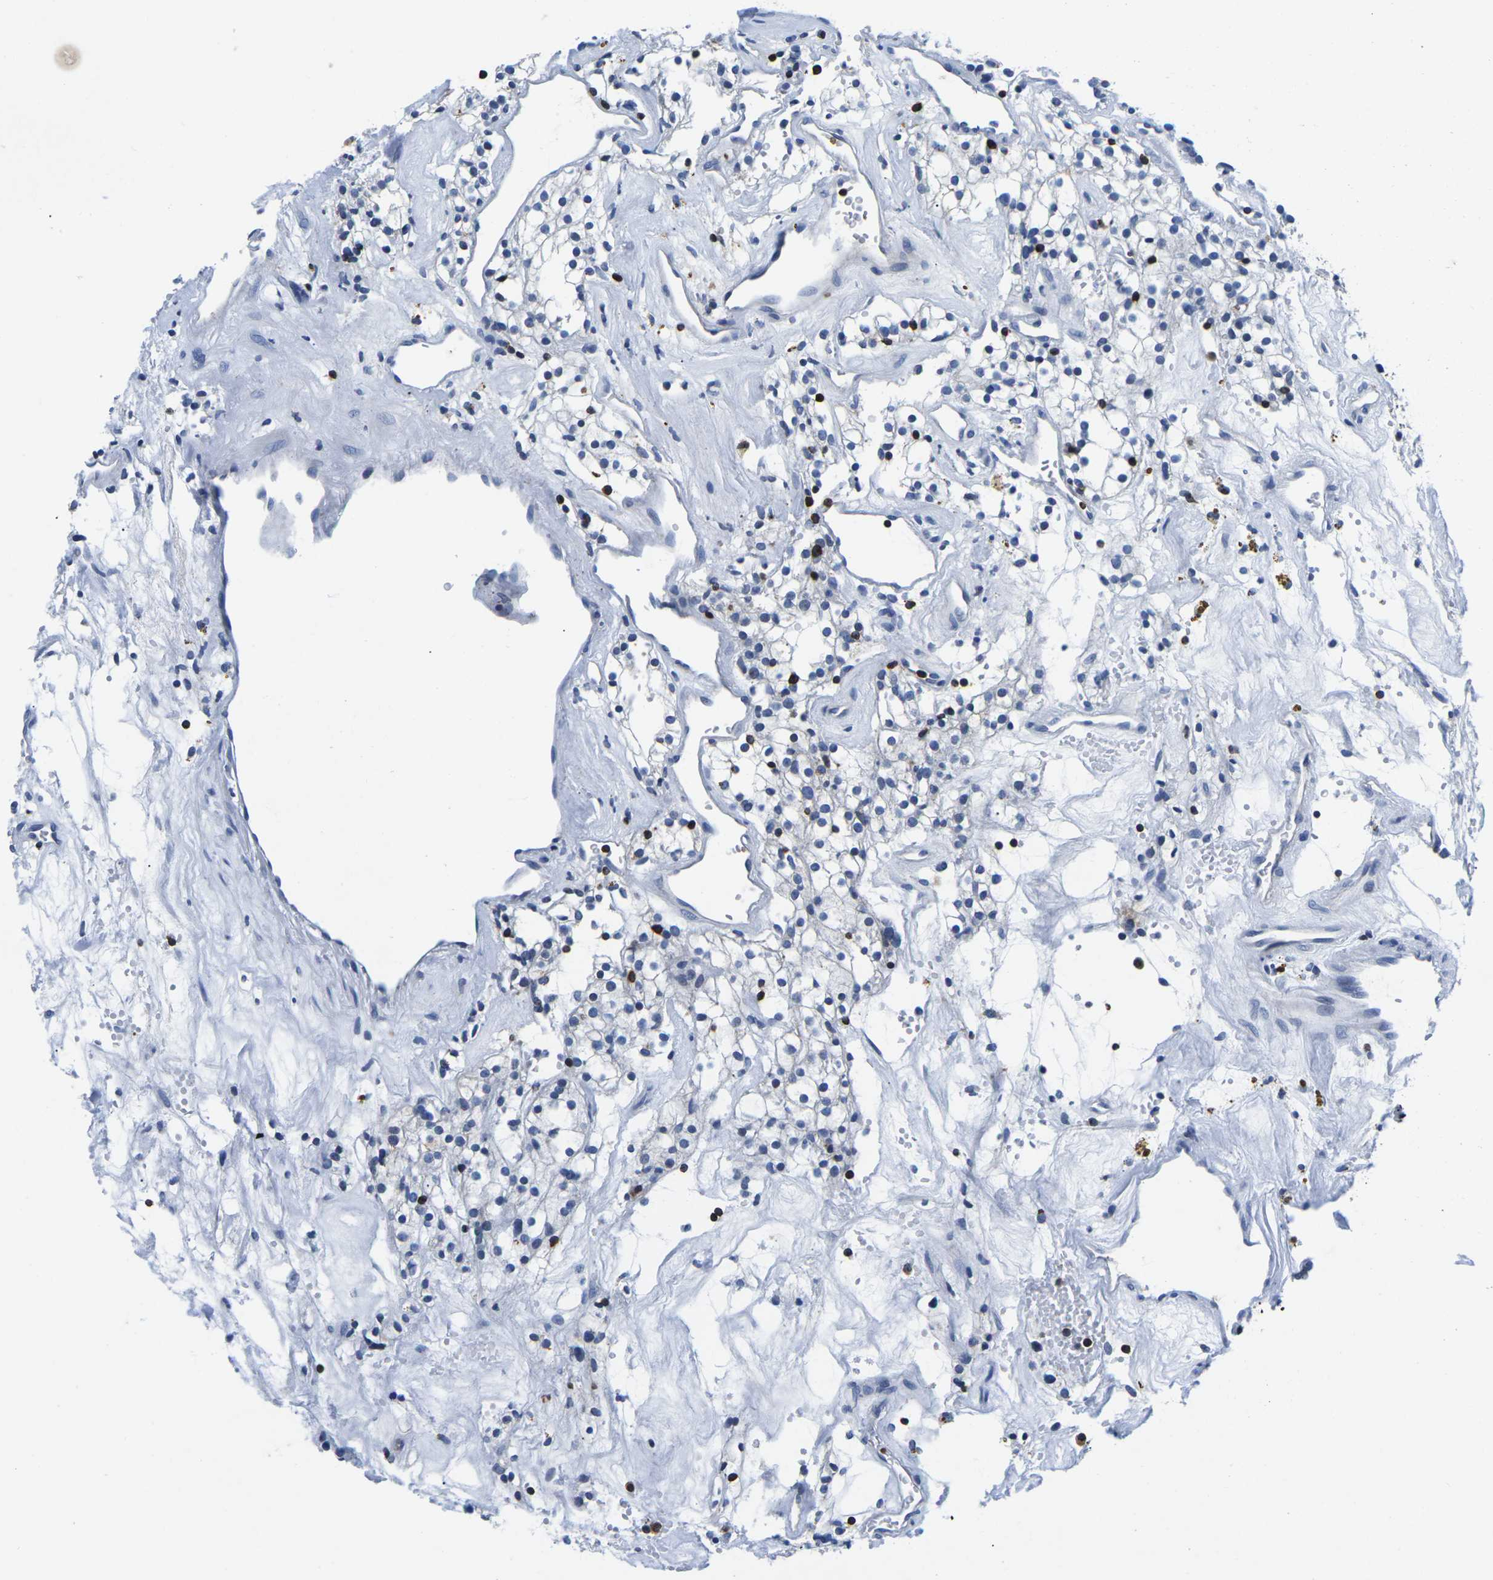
{"staining": {"intensity": "negative", "quantity": "none", "location": "none"}, "tissue": "renal cancer", "cell_type": "Tumor cells", "image_type": "cancer", "snomed": [{"axis": "morphology", "description": "Adenocarcinoma, NOS"}, {"axis": "topography", "description": "Kidney"}], "caption": "The photomicrograph reveals no significant staining in tumor cells of renal cancer.", "gene": "CTSW", "patient": {"sex": "male", "age": 59}}